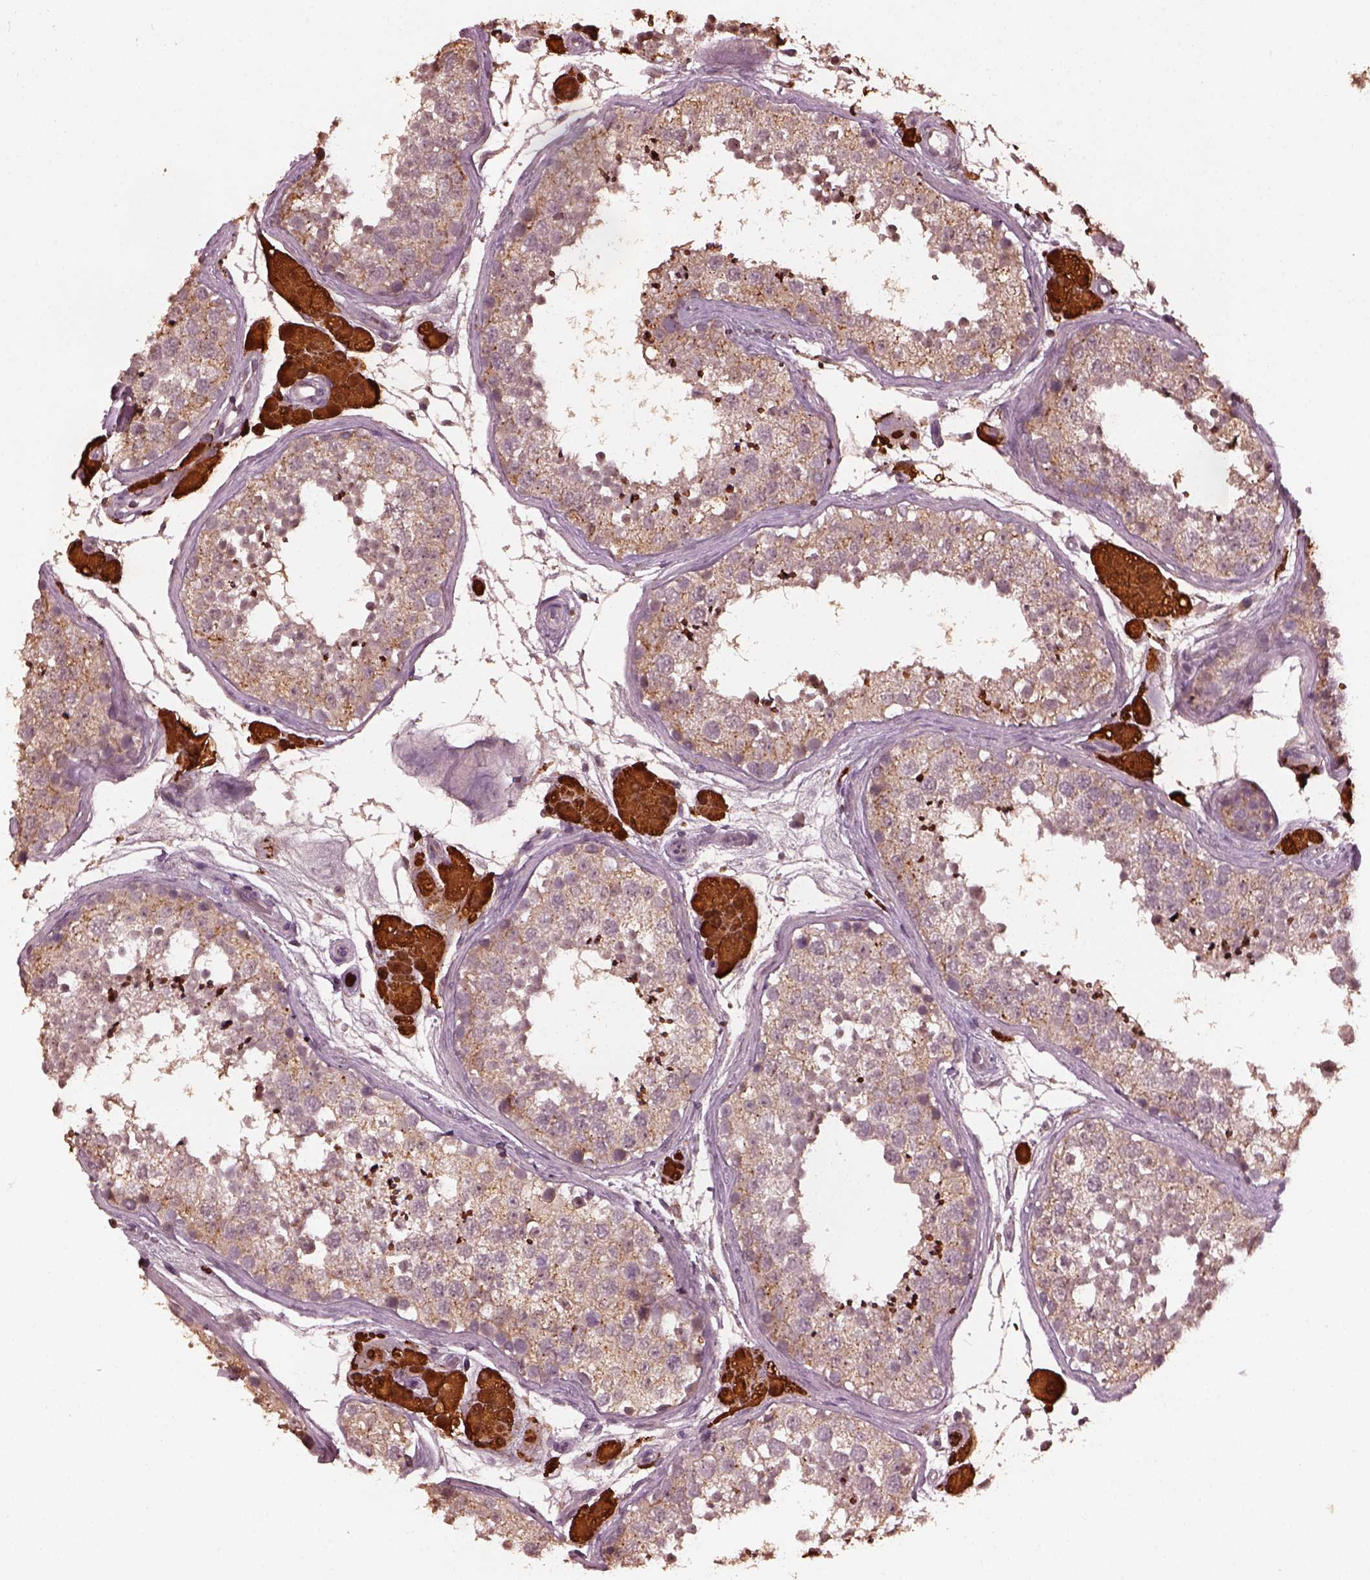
{"staining": {"intensity": "moderate", "quantity": ">75%", "location": "cytoplasmic/membranous"}, "tissue": "testis", "cell_type": "Cells in seminiferous ducts", "image_type": "normal", "snomed": [{"axis": "morphology", "description": "Normal tissue, NOS"}, {"axis": "topography", "description": "Testis"}], "caption": "Moderate cytoplasmic/membranous protein expression is appreciated in about >75% of cells in seminiferous ducts in testis. (DAB IHC with brightfield microscopy, high magnification).", "gene": "RUFY3", "patient": {"sex": "male", "age": 41}}